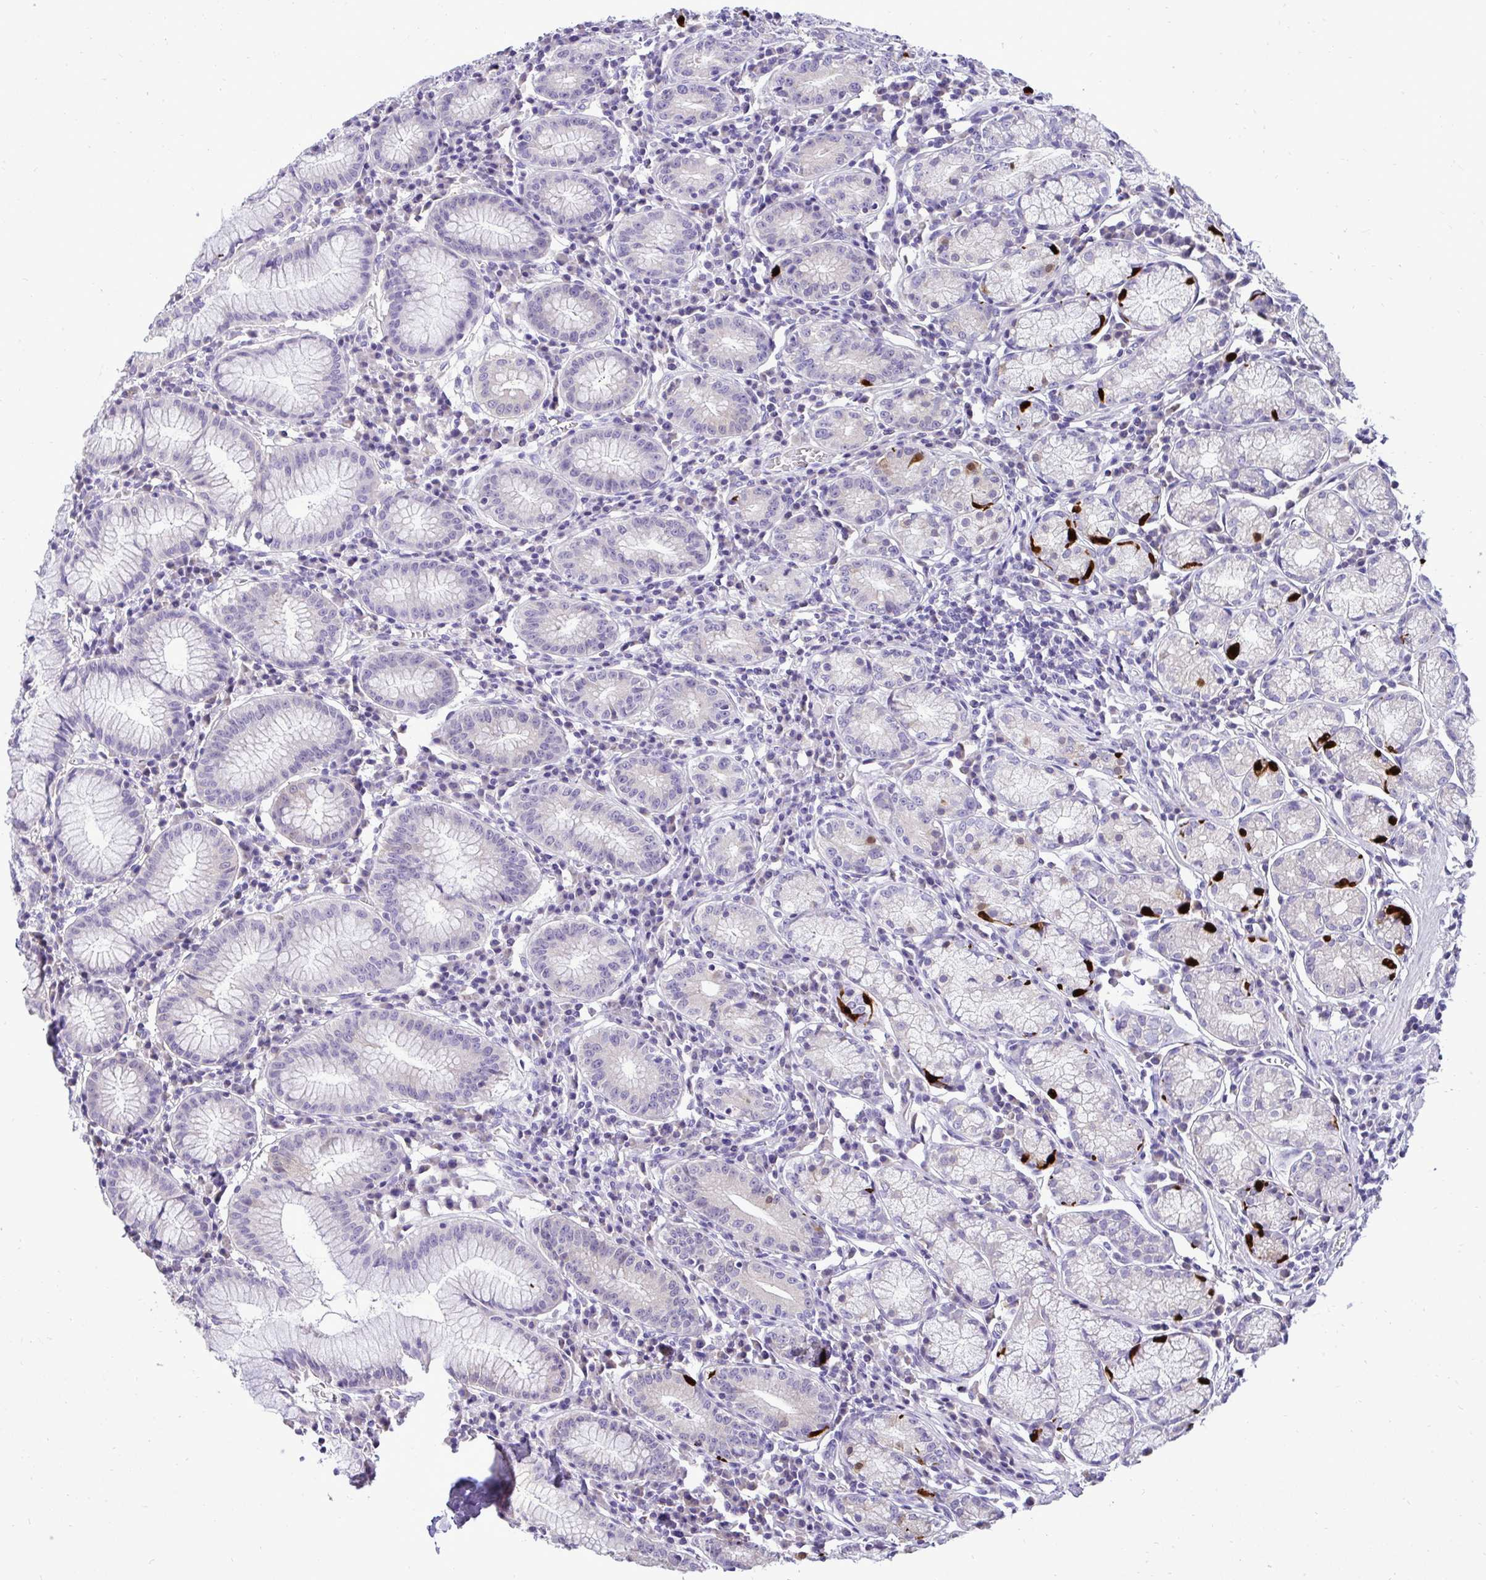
{"staining": {"intensity": "strong", "quantity": "<25%", "location": "cytoplasmic/membranous"}, "tissue": "stomach", "cell_type": "Glandular cells", "image_type": "normal", "snomed": [{"axis": "morphology", "description": "Normal tissue, NOS"}, {"axis": "topography", "description": "Stomach"}], "caption": "Glandular cells display strong cytoplasmic/membranous expression in about <25% of cells in normal stomach. Nuclei are stained in blue.", "gene": "ST8SIA2", "patient": {"sex": "male", "age": 55}}